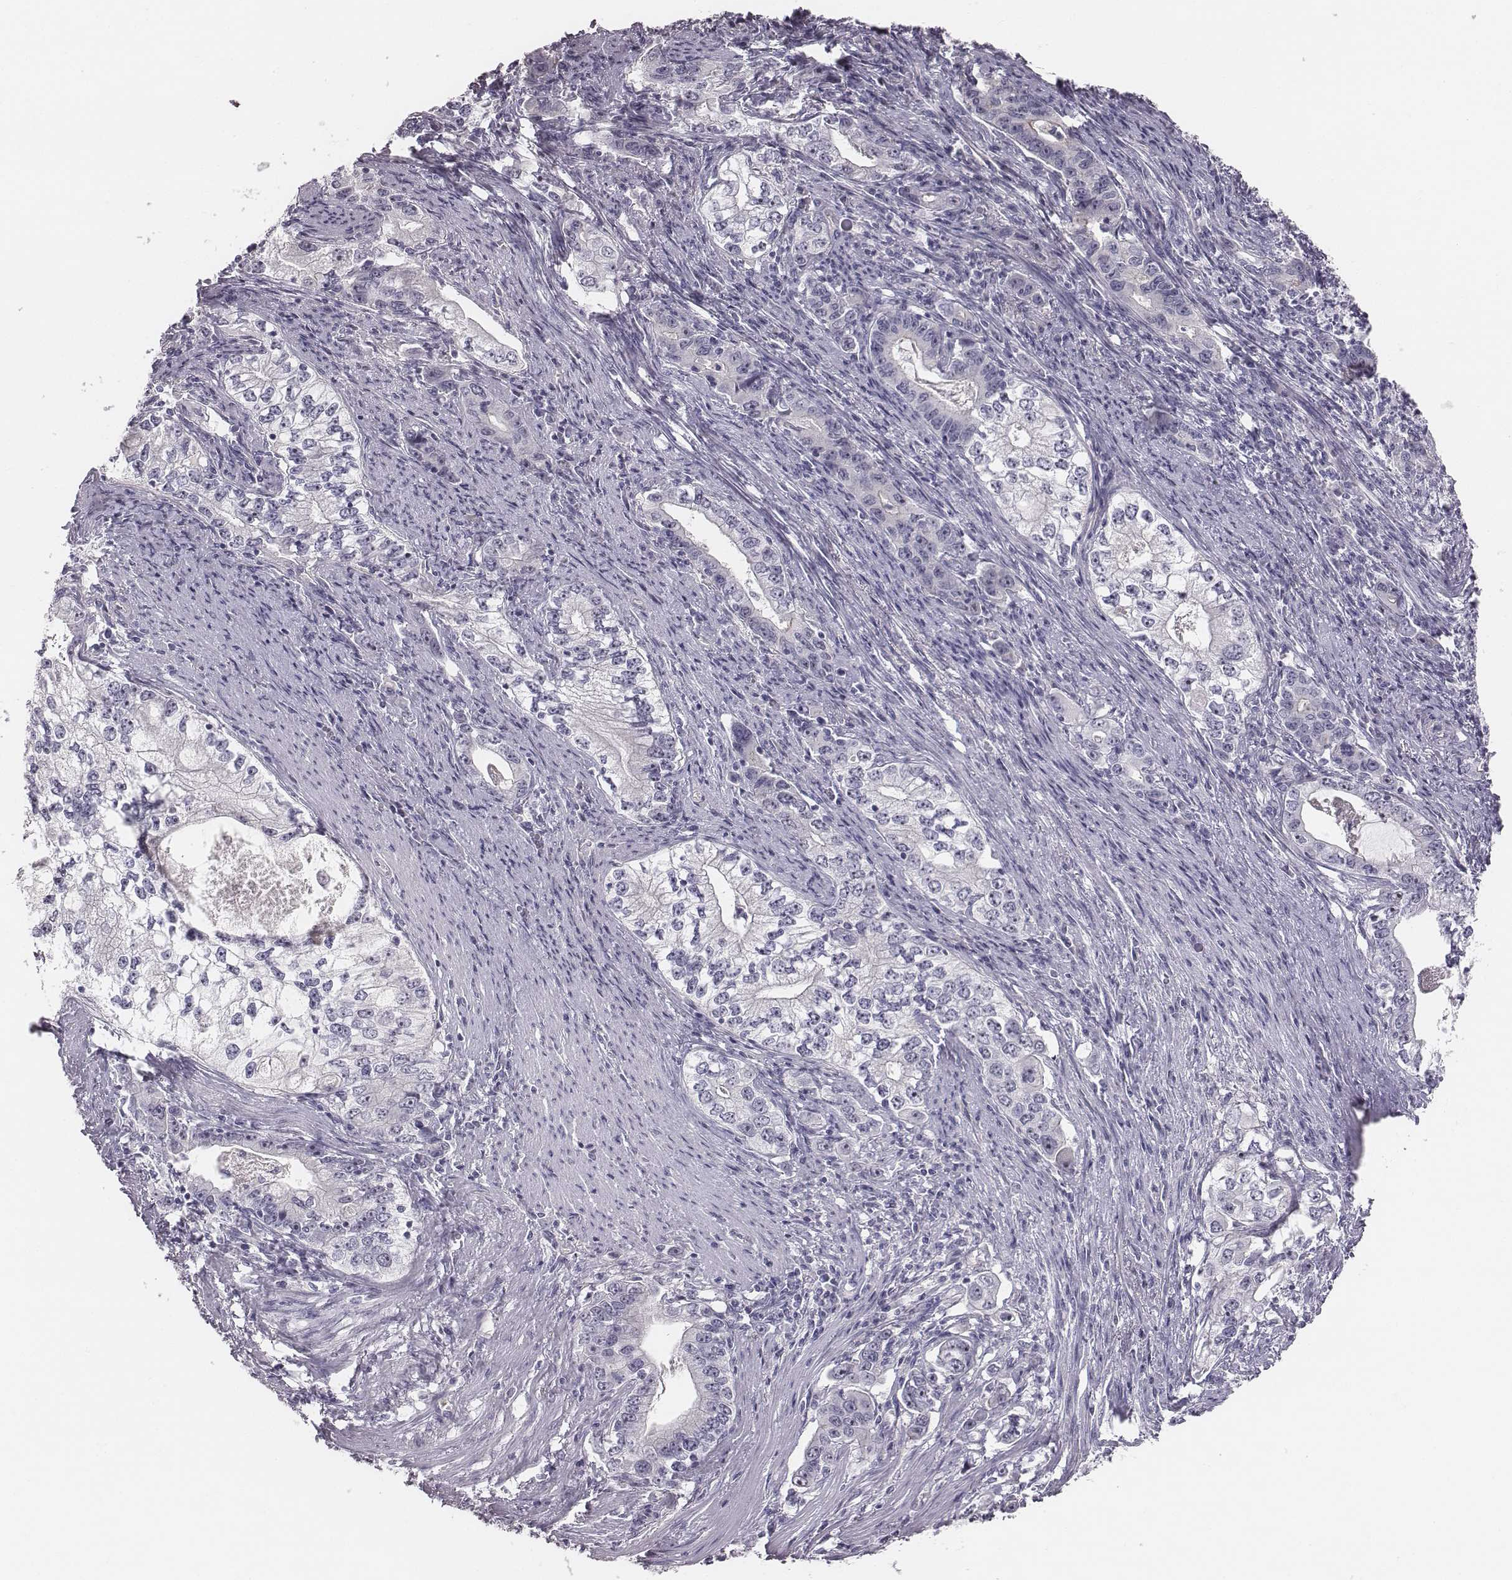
{"staining": {"intensity": "negative", "quantity": "none", "location": "none"}, "tissue": "stomach cancer", "cell_type": "Tumor cells", "image_type": "cancer", "snomed": [{"axis": "morphology", "description": "Adenocarcinoma, NOS"}, {"axis": "topography", "description": "Stomach, lower"}], "caption": "Immunohistochemistry (IHC) of human stomach adenocarcinoma shows no staining in tumor cells.", "gene": "CACNG4", "patient": {"sex": "female", "age": 72}}